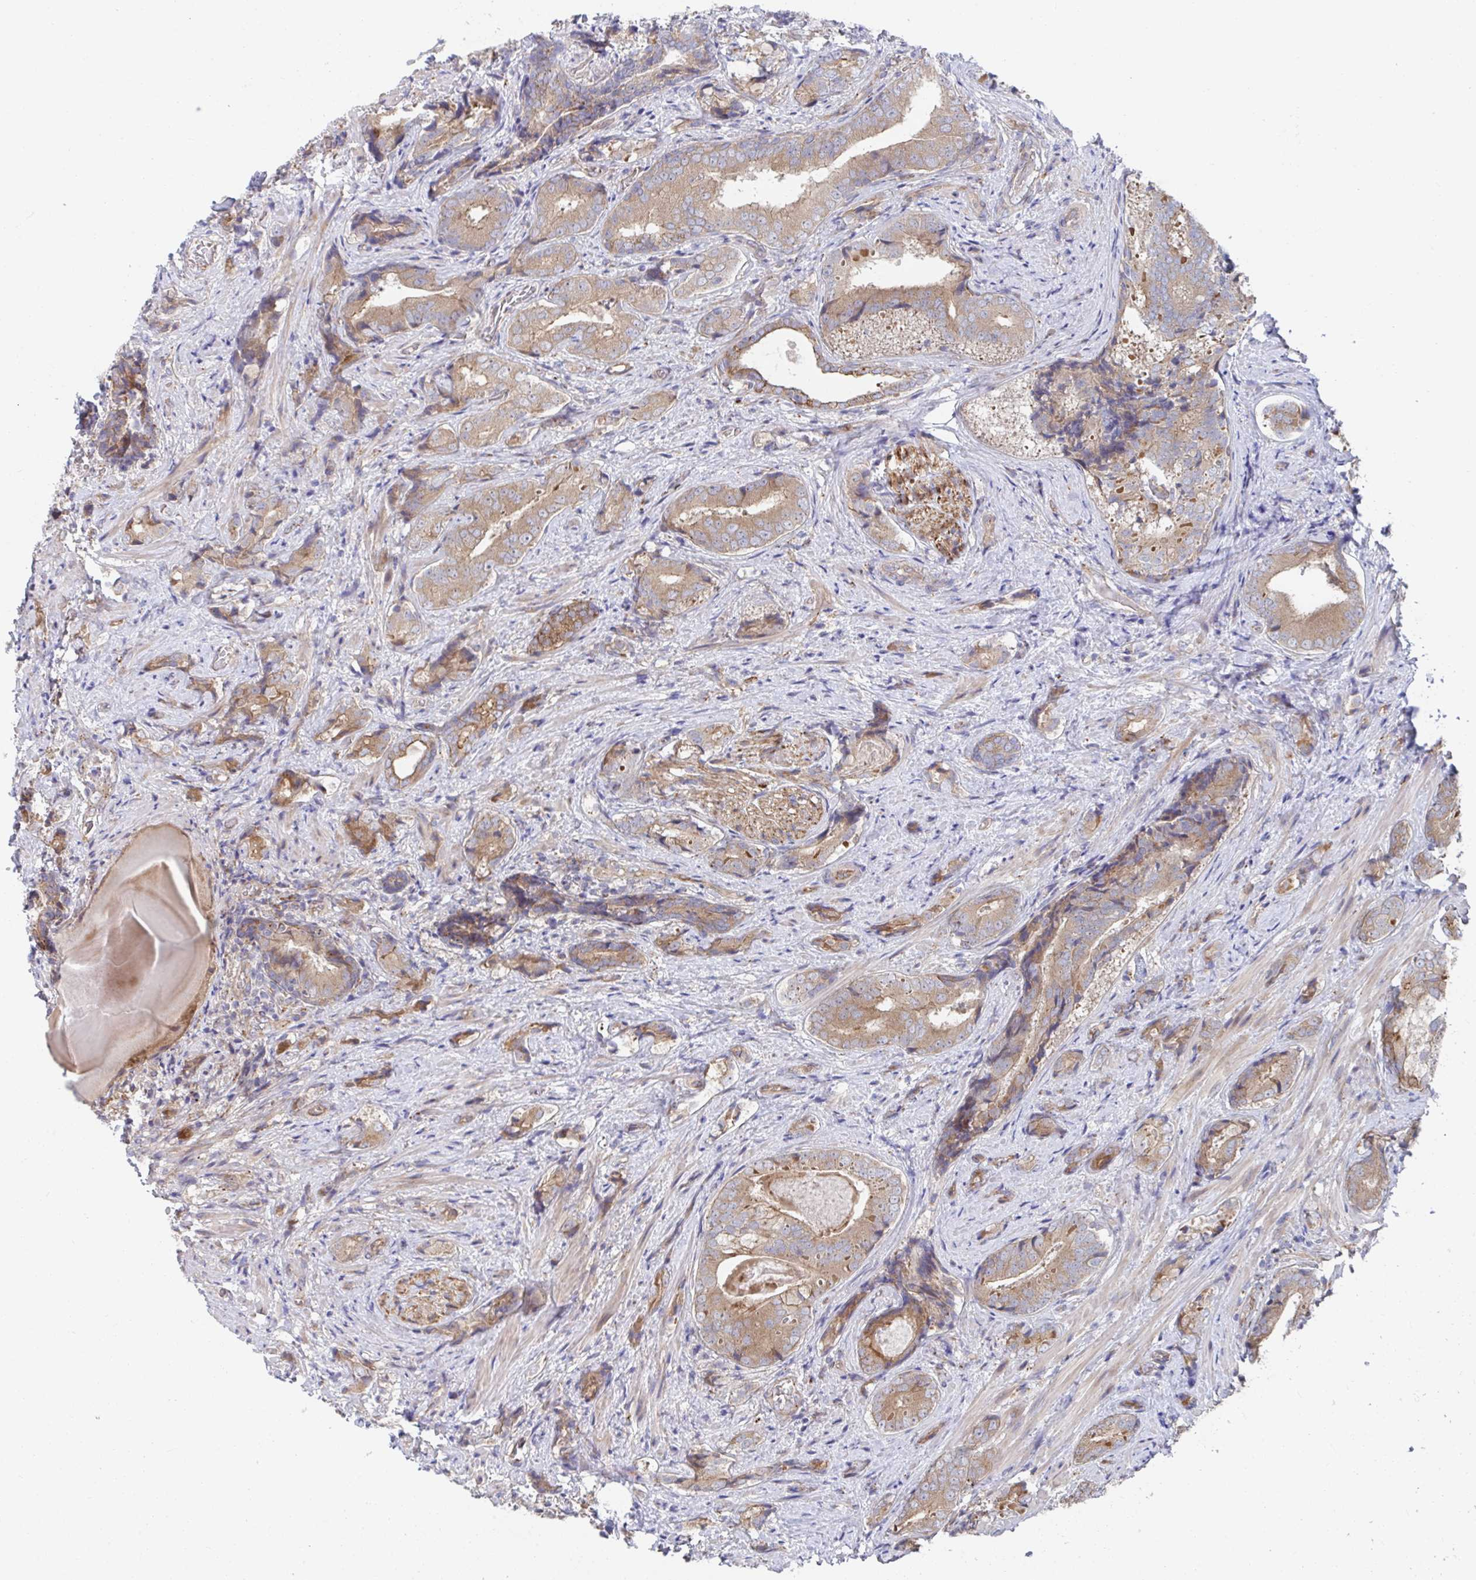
{"staining": {"intensity": "moderate", "quantity": ">75%", "location": "cytoplasmic/membranous"}, "tissue": "prostate cancer", "cell_type": "Tumor cells", "image_type": "cancer", "snomed": [{"axis": "morphology", "description": "Adenocarcinoma, High grade"}, {"axis": "topography", "description": "Prostate"}], "caption": "Immunohistochemical staining of high-grade adenocarcinoma (prostate) demonstrates medium levels of moderate cytoplasmic/membranous protein expression in about >75% of tumor cells. (DAB (3,3'-diaminobenzidine) IHC, brown staining for protein, blue staining for nuclei).", "gene": "FJX1", "patient": {"sex": "male", "age": 62}}